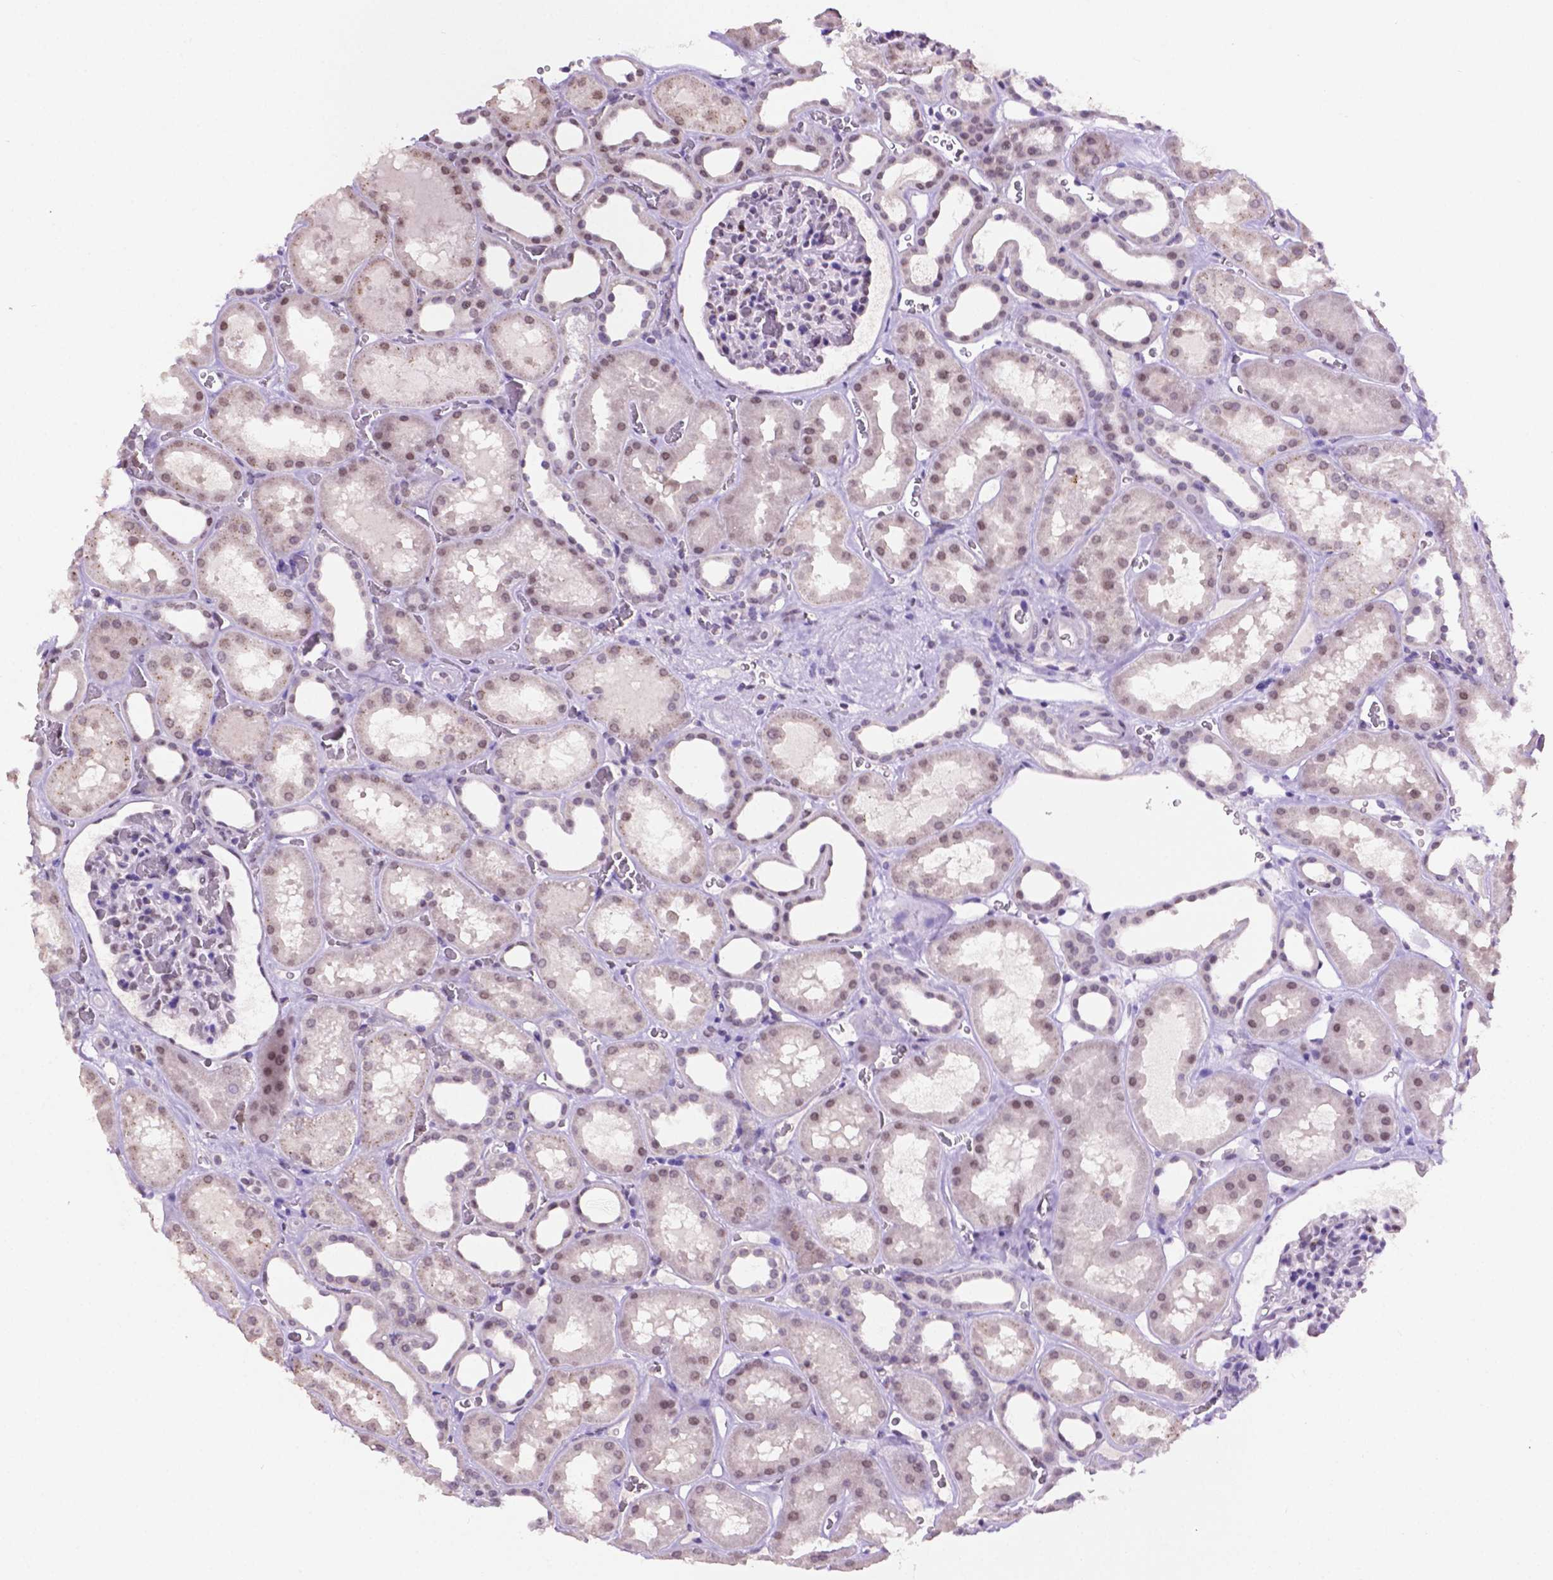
{"staining": {"intensity": "negative", "quantity": "none", "location": "none"}, "tissue": "kidney", "cell_type": "Cells in glomeruli", "image_type": "normal", "snomed": [{"axis": "morphology", "description": "Normal tissue, NOS"}, {"axis": "topography", "description": "Kidney"}], "caption": "The micrograph exhibits no significant positivity in cells in glomeruli of kidney.", "gene": "PTPN6", "patient": {"sex": "female", "age": 41}}